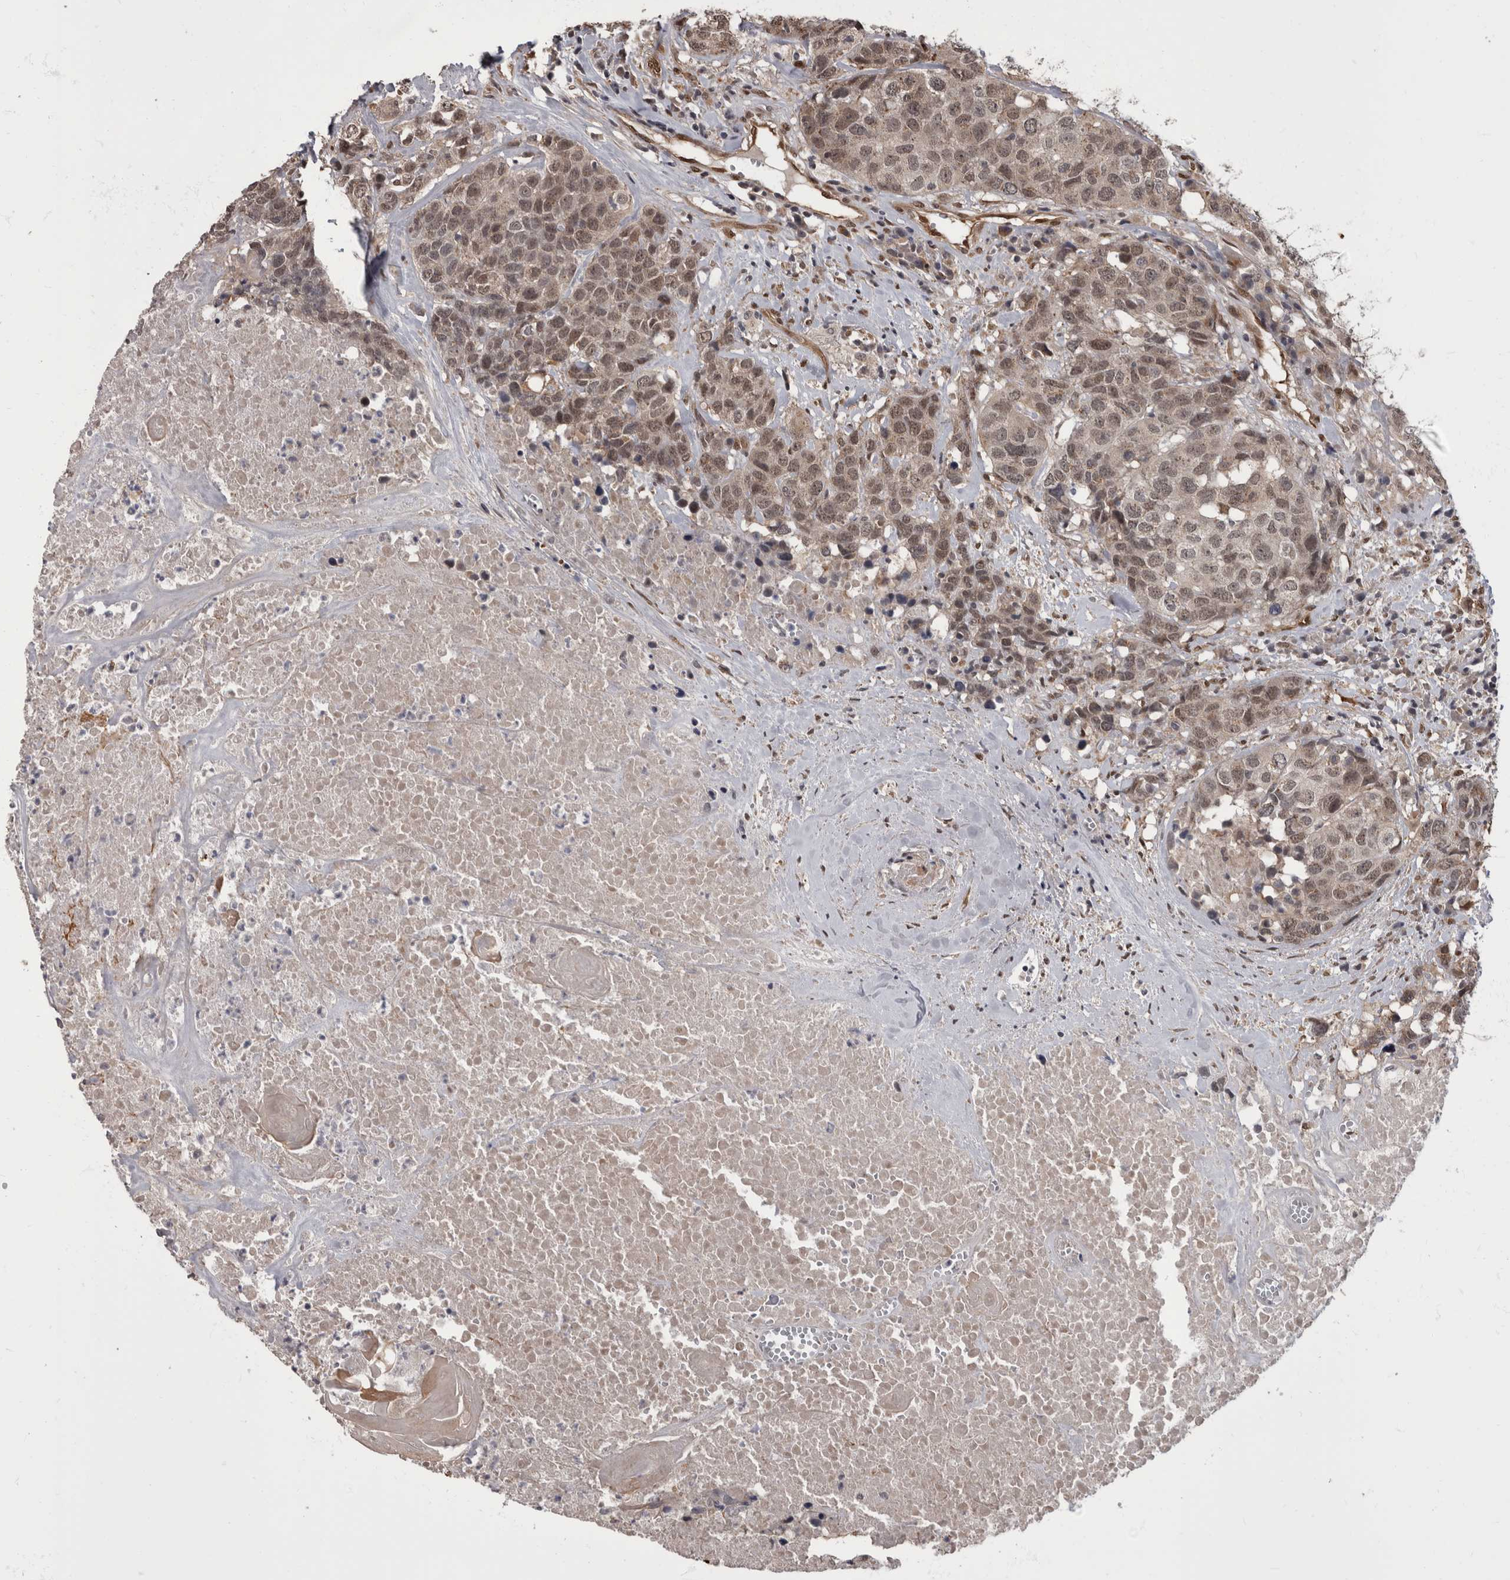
{"staining": {"intensity": "weak", "quantity": ">75%", "location": "nuclear"}, "tissue": "head and neck cancer", "cell_type": "Tumor cells", "image_type": "cancer", "snomed": [{"axis": "morphology", "description": "Squamous cell carcinoma, NOS"}, {"axis": "topography", "description": "Head-Neck"}], "caption": "Protein analysis of head and neck cancer tissue exhibits weak nuclear positivity in about >75% of tumor cells.", "gene": "AKT3", "patient": {"sex": "male", "age": 66}}